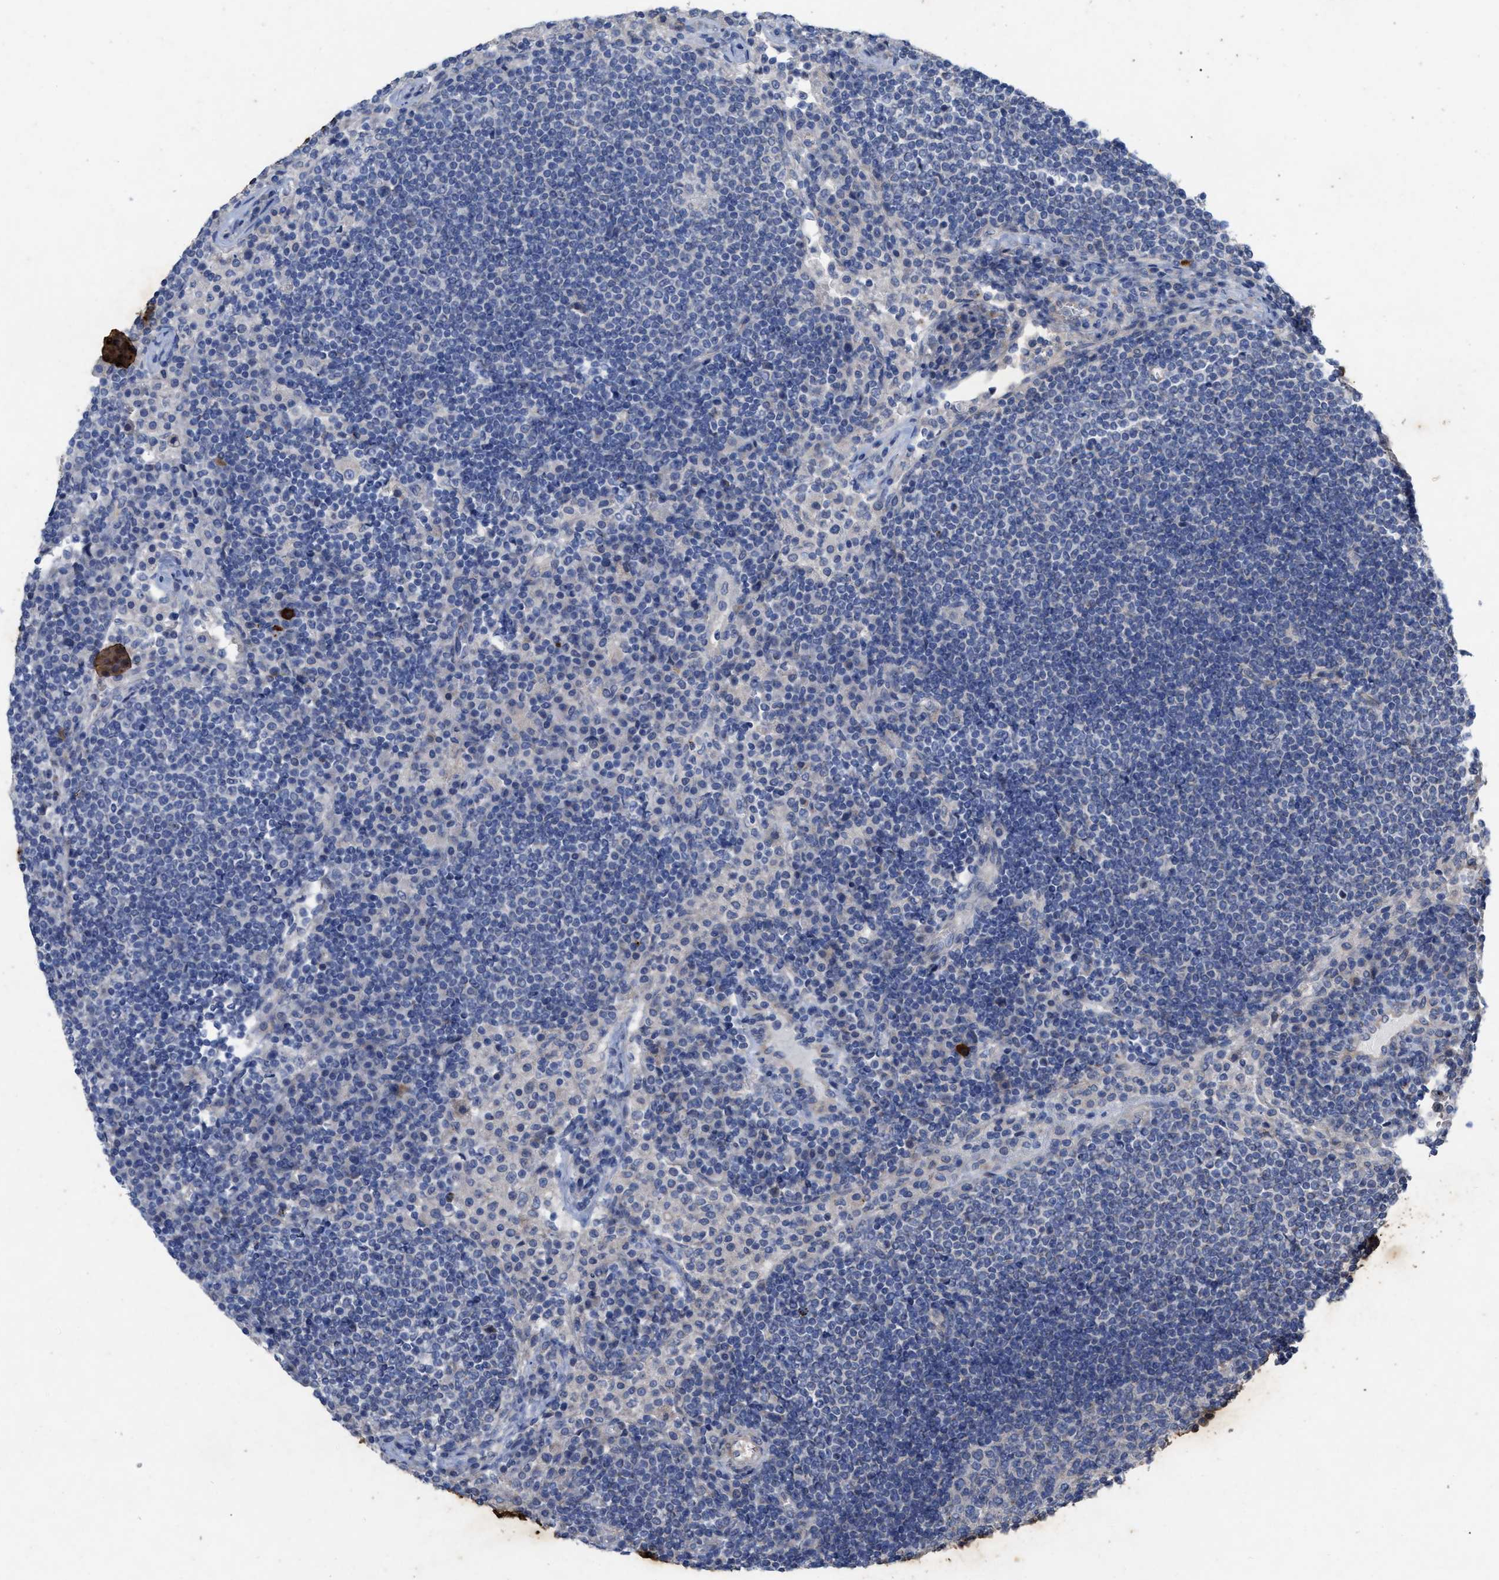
{"staining": {"intensity": "negative", "quantity": "none", "location": "none"}, "tissue": "lymph node", "cell_type": "Germinal center cells", "image_type": "normal", "snomed": [{"axis": "morphology", "description": "Normal tissue, NOS"}, {"axis": "topography", "description": "Lymph node"}], "caption": "Germinal center cells are negative for brown protein staining in normal lymph node. (DAB IHC, high magnification).", "gene": "VIP", "patient": {"sex": "female", "age": 53}}